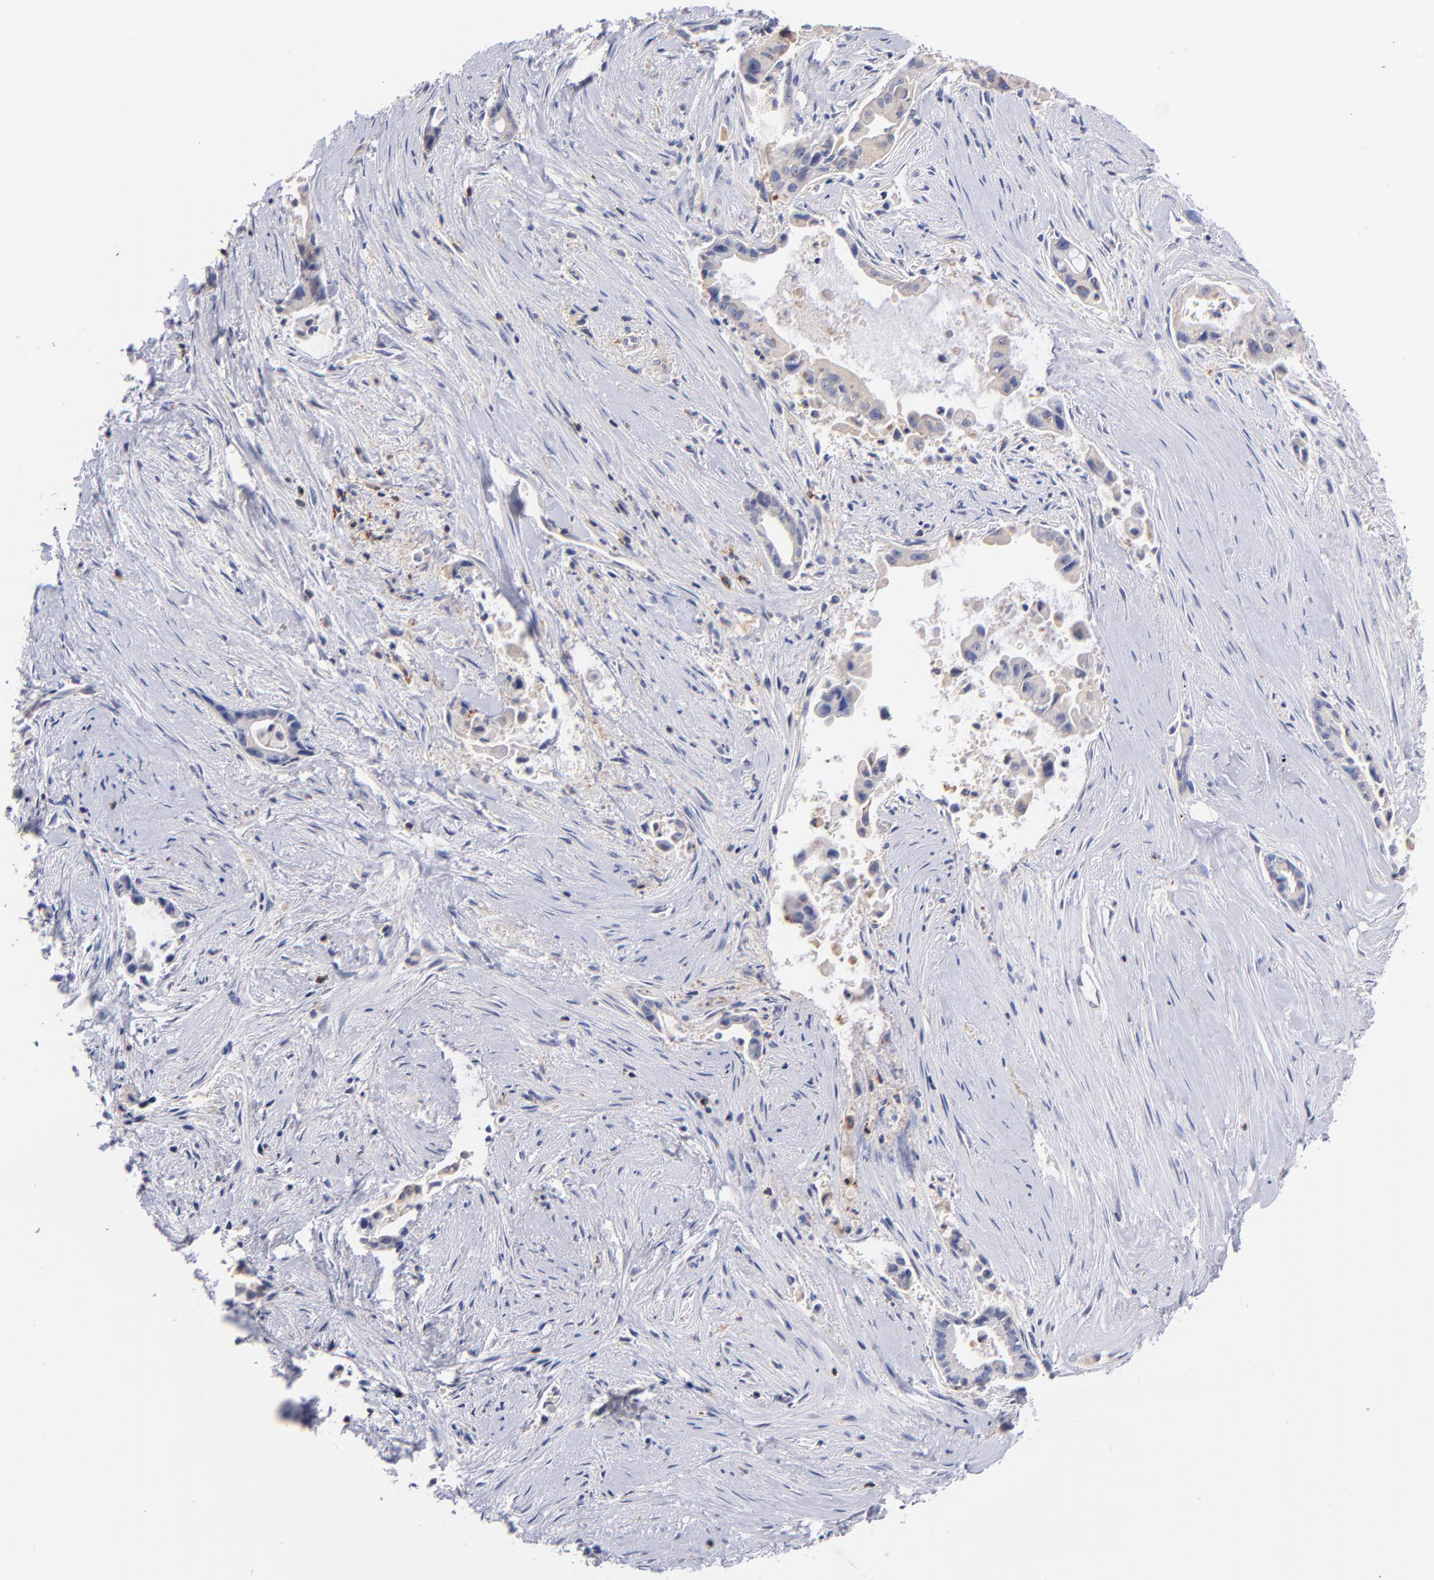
{"staining": {"intensity": "weak", "quantity": "<25%", "location": "cytoplasmic/membranous"}, "tissue": "liver cancer", "cell_type": "Tumor cells", "image_type": "cancer", "snomed": [{"axis": "morphology", "description": "Cholangiocarcinoma"}, {"axis": "topography", "description": "Liver"}], "caption": "High power microscopy image of an IHC photomicrograph of cholangiocarcinoma (liver), revealing no significant positivity in tumor cells.", "gene": "KREMEN2", "patient": {"sex": "female", "age": 55}}